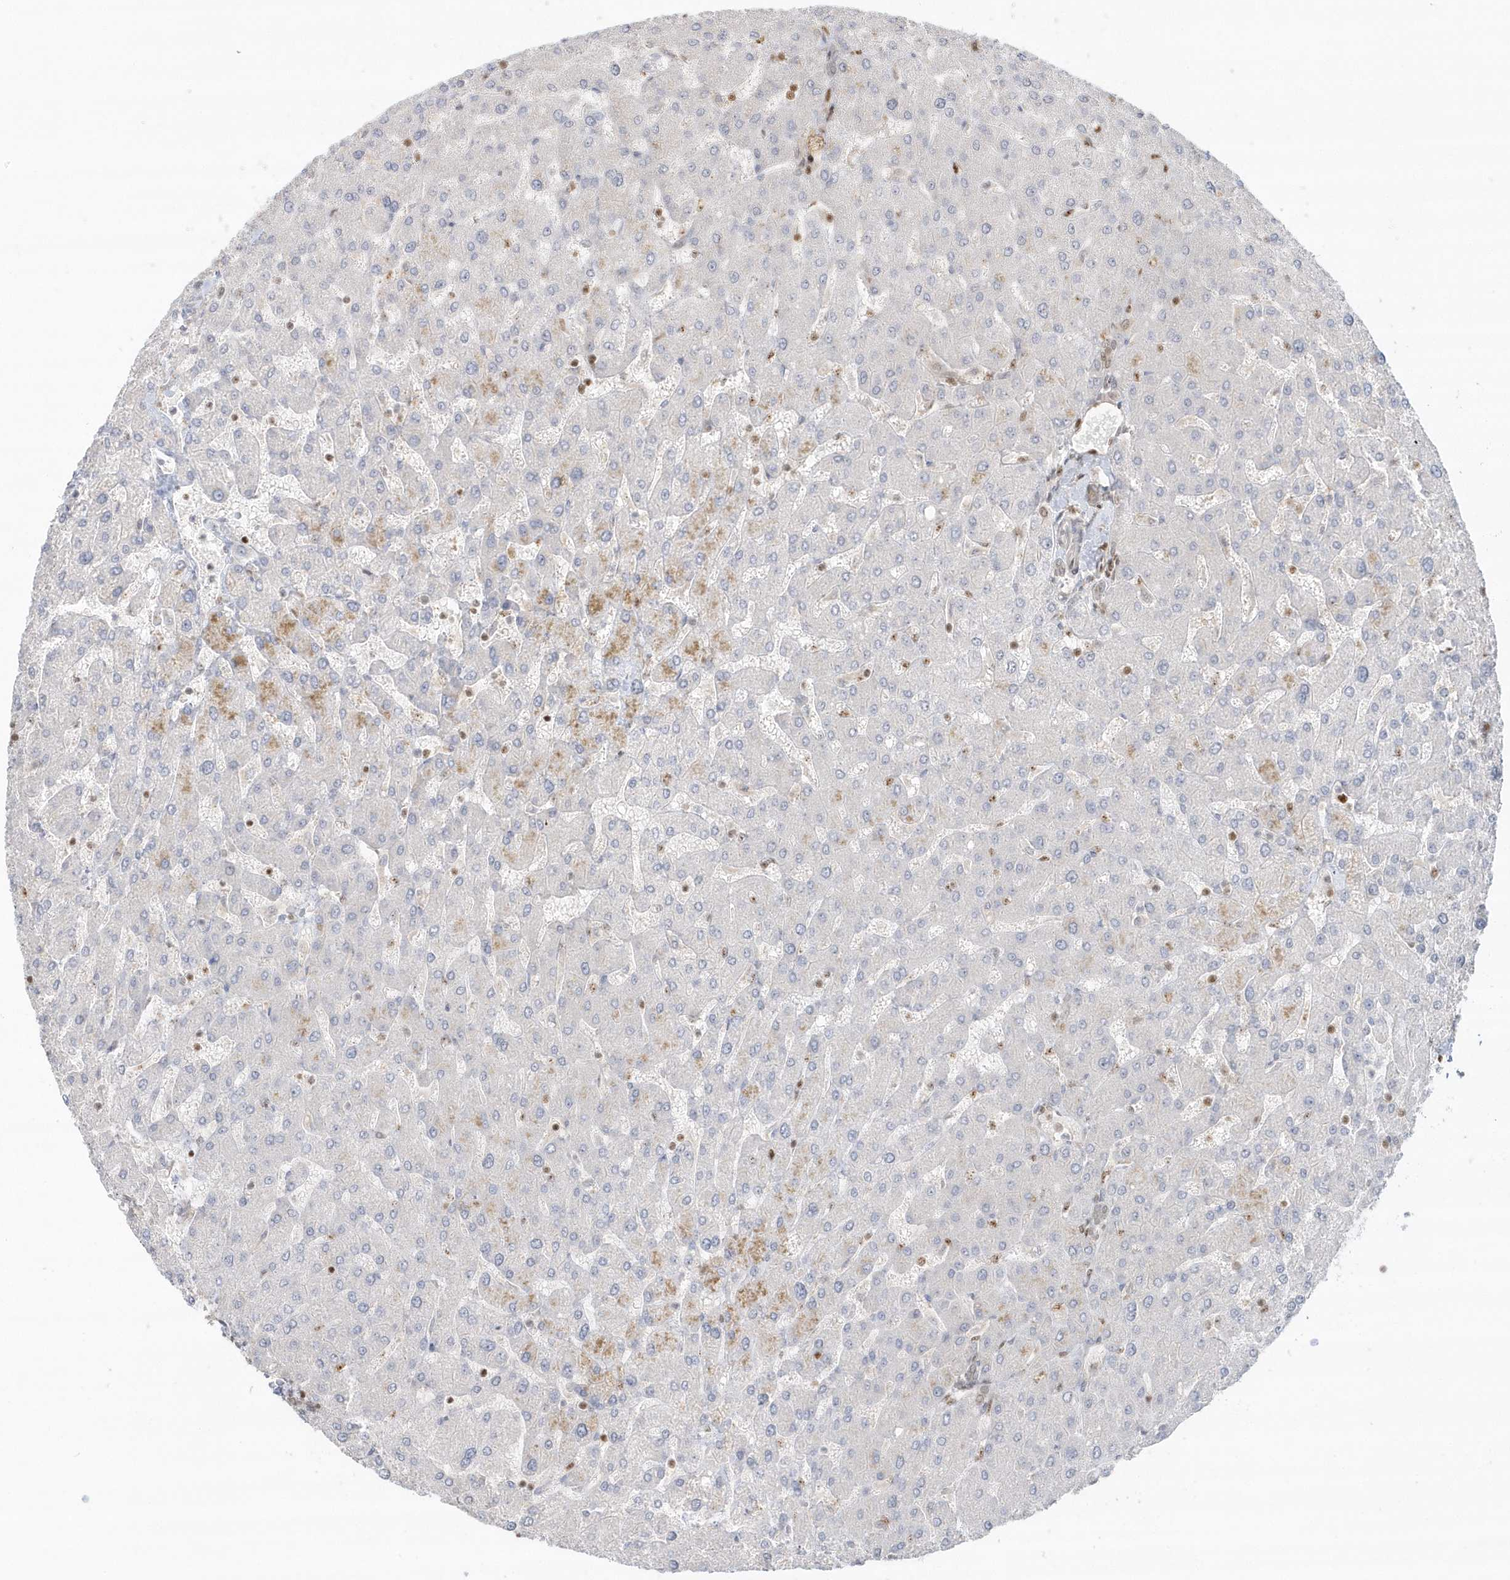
{"staining": {"intensity": "weak", "quantity": "25%-75%", "location": "nuclear"}, "tissue": "liver", "cell_type": "Cholangiocytes", "image_type": "normal", "snomed": [{"axis": "morphology", "description": "Normal tissue, NOS"}, {"axis": "topography", "description": "Liver"}], "caption": "Brown immunohistochemical staining in benign liver exhibits weak nuclear expression in approximately 25%-75% of cholangiocytes.", "gene": "SUMO2", "patient": {"sex": "male", "age": 55}}